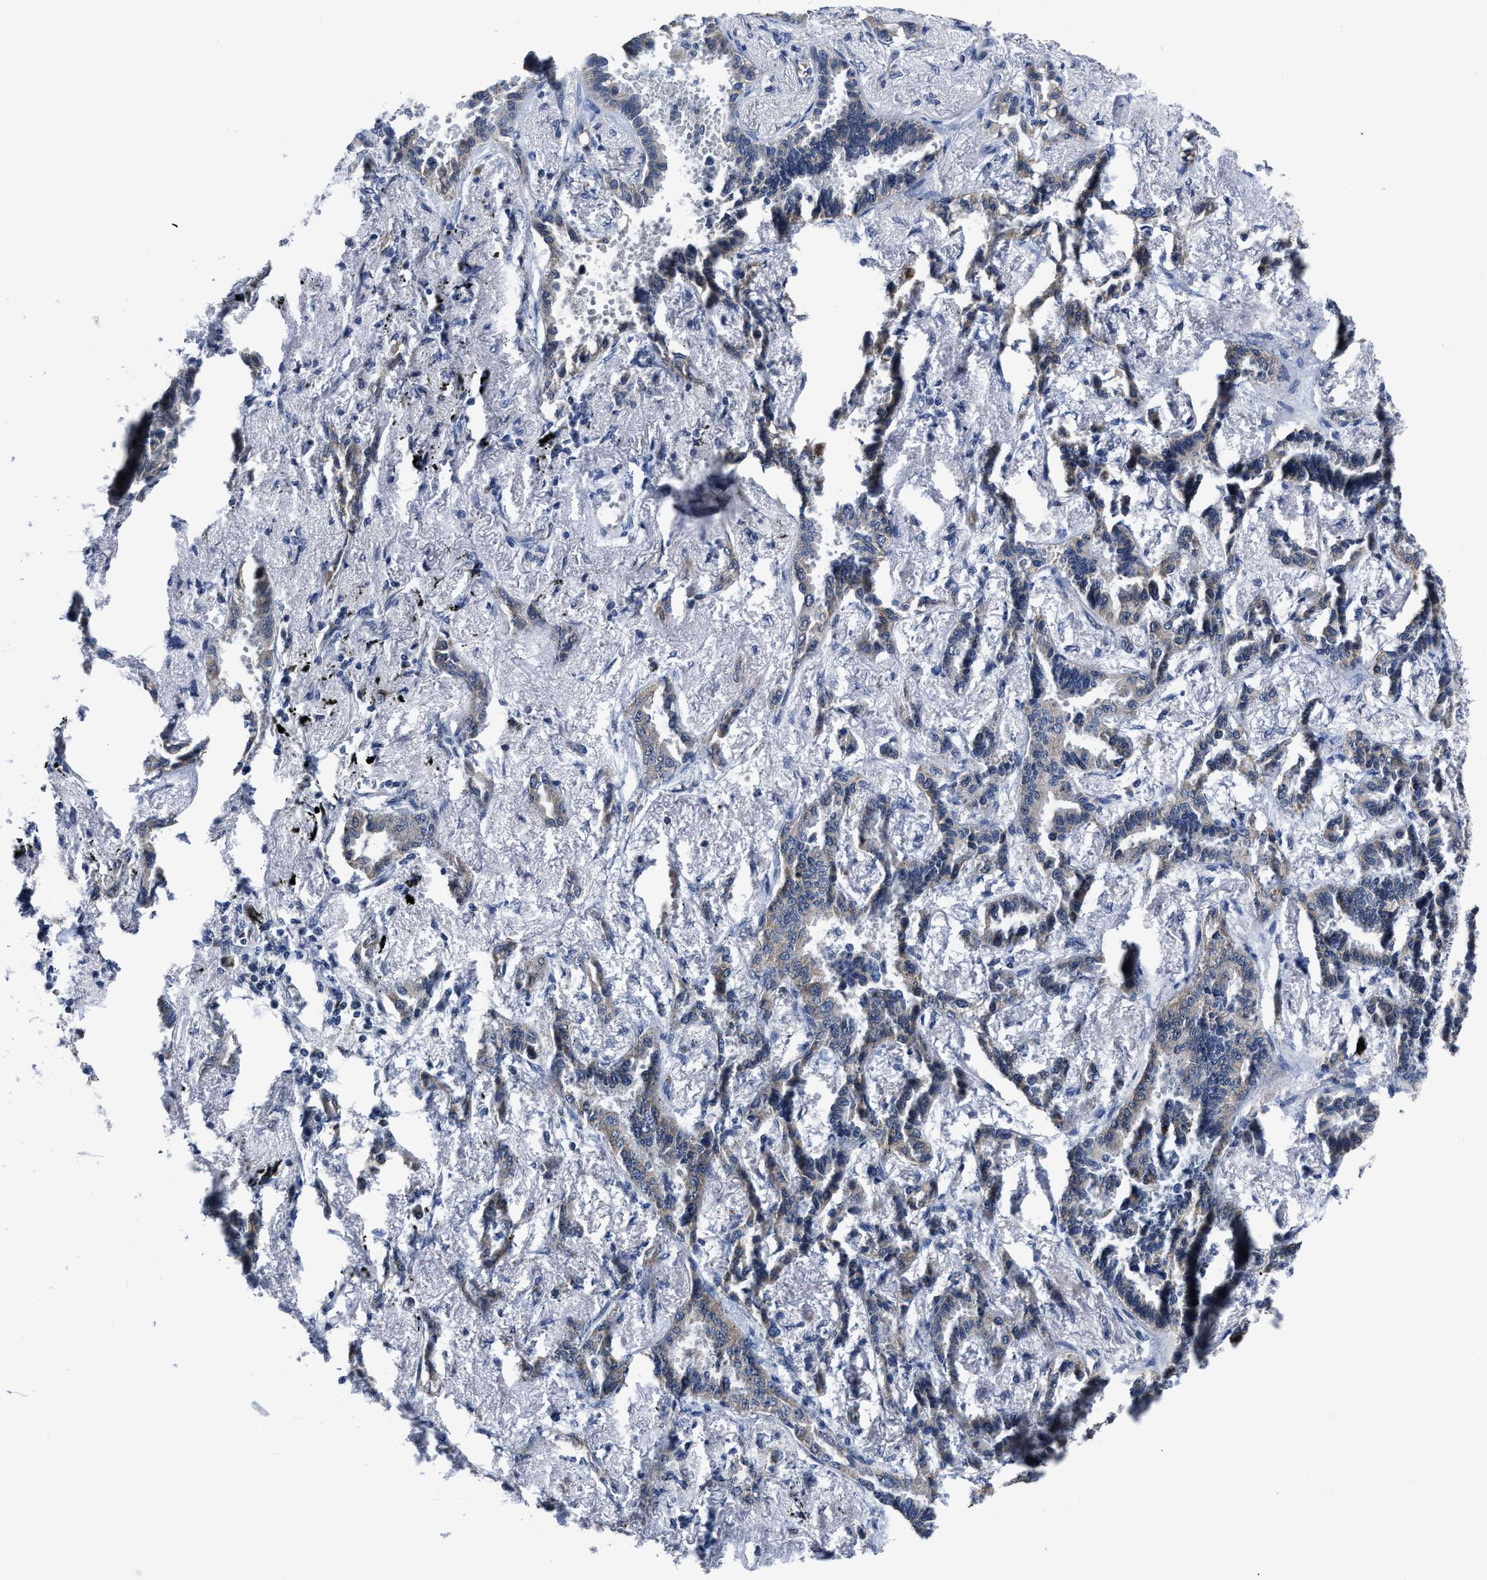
{"staining": {"intensity": "weak", "quantity": "25%-75%", "location": "cytoplasmic/membranous"}, "tissue": "lung cancer", "cell_type": "Tumor cells", "image_type": "cancer", "snomed": [{"axis": "morphology", "description": "Adenocarcinoma, NOS"}, {"axis": "topography", "description": "Lung"}], "caption": "Immunohistochemical staining of lung adenocarcinoma exhibits weak cytoplasmic/membranous protein expression in about 25%-75% of tumor cells.", "gene": "GHITM", "patient": {"sex": "male", "age": 59}}